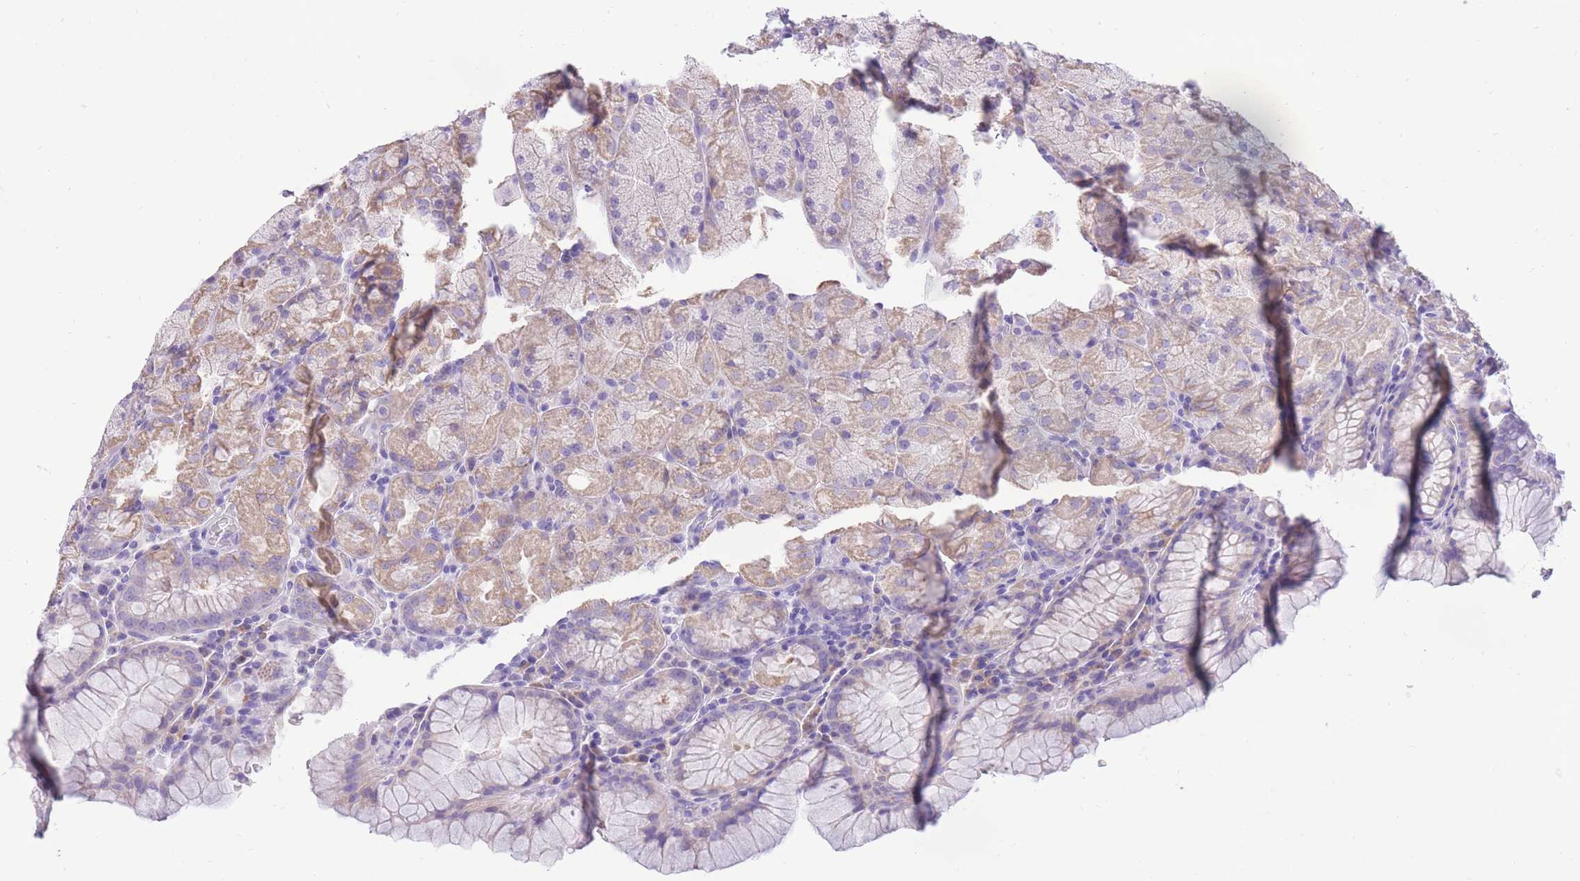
{"staining": {"intensity": "moderate", "quantity": "25%-75%", "location": "cytoplasmic/membranous"}, "tissue": "stomach", "cell_type": "Glandular cells", "image_type": "normal", "snomed": [{"axis": "morphology", "description": "Normal tissue, NOS"}, {"axis": "topography", "description": "Stomach, upper"}, {"axis": "topography", "description": "Stomach, lower"}], "caption": "Immunohistochemical staining of benign stomach exhibits medium levels of moderate cytoplasmic/membranous positivity in about 25%-75% of glandular cells.", "gene": "SLC4A4", "patient": {"sex": "male", "age": 80}}